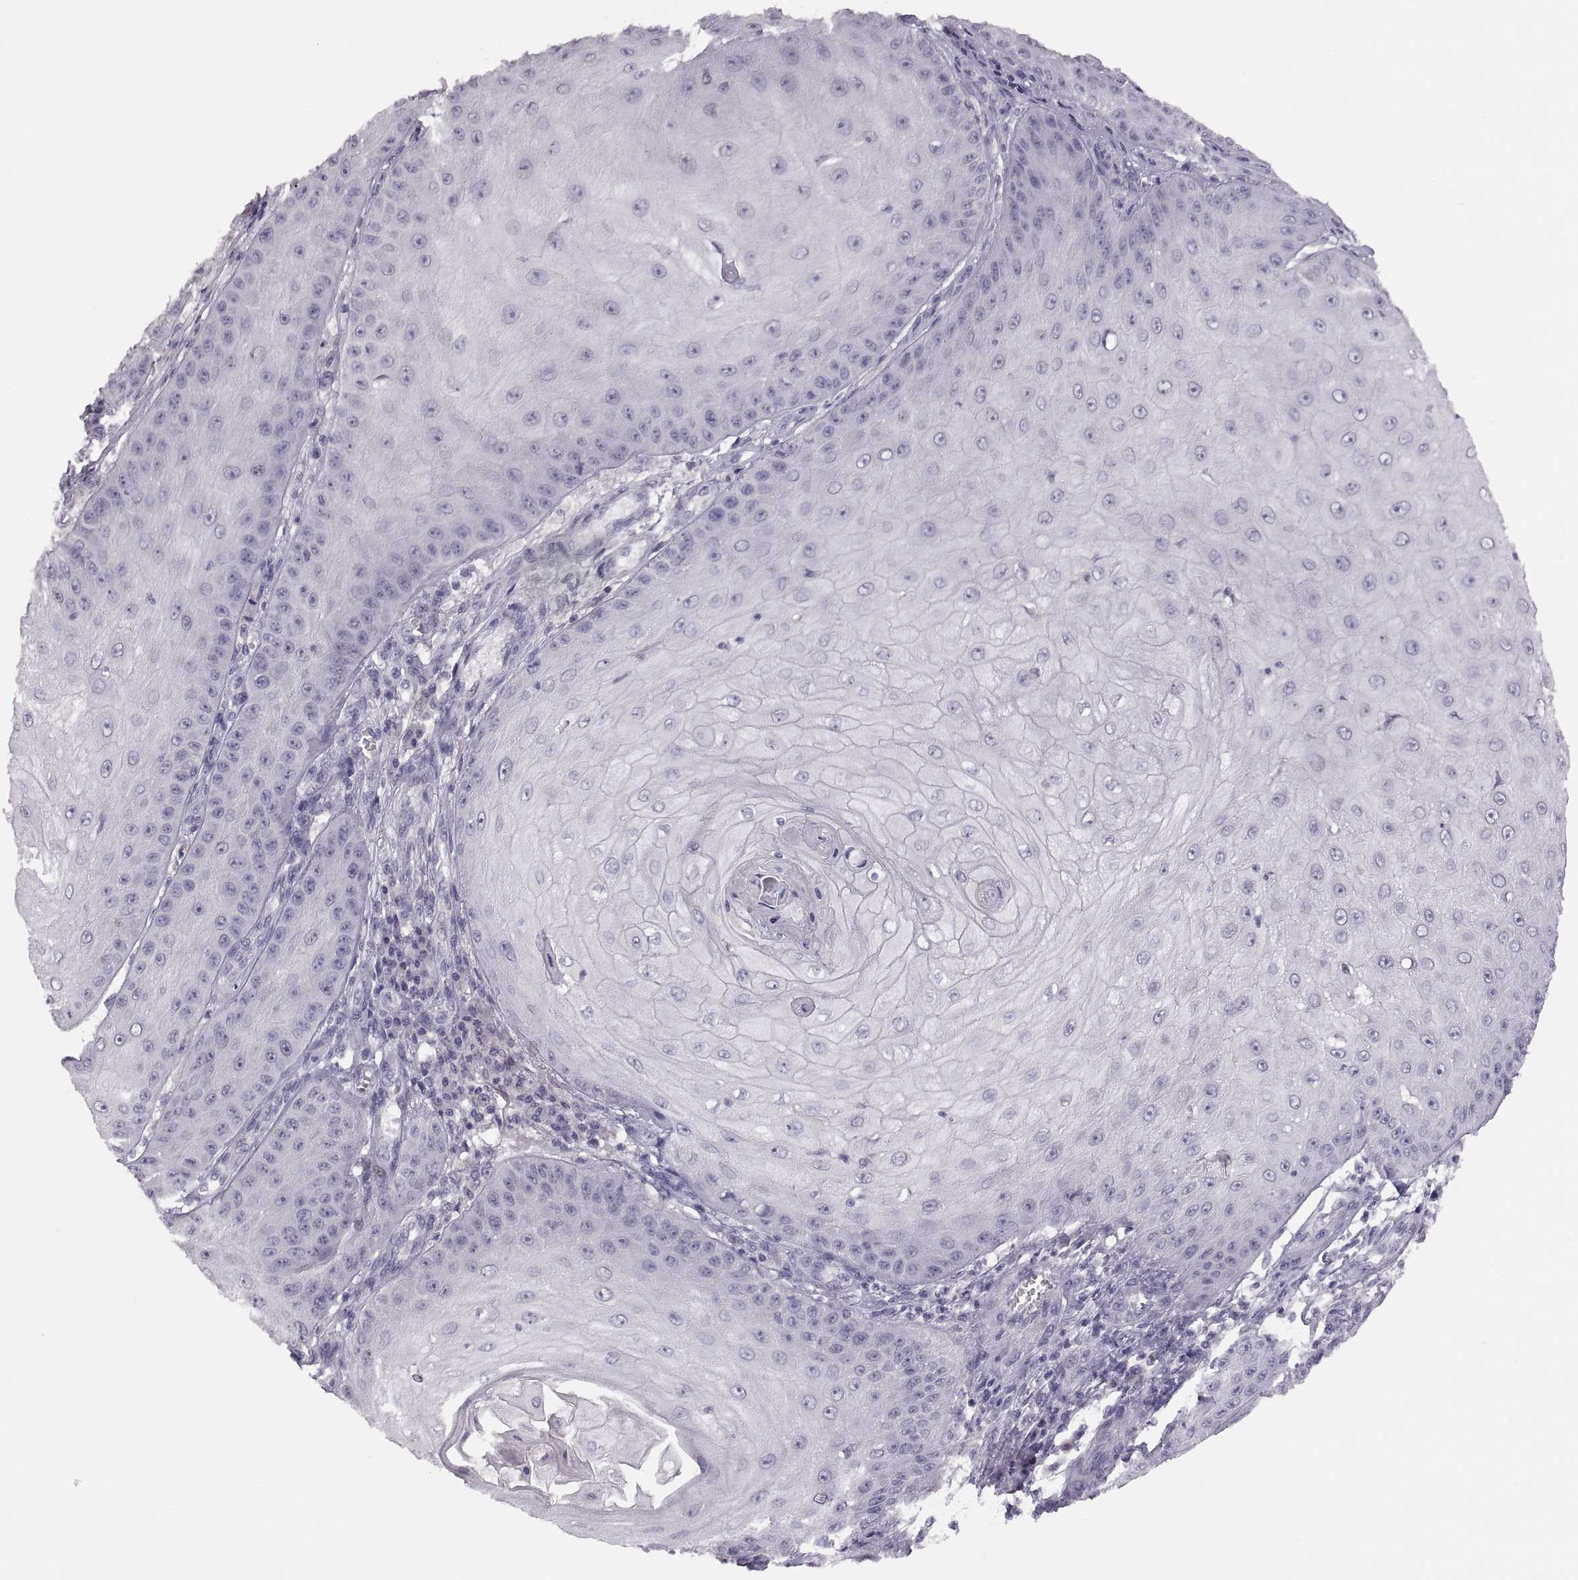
{"staining": {"intensity": "negative", "quantity": "none", "location": "none"}, "tissue": "skin cancer", "cell_type": "Tumor cells", "image_type": "cancer", "snomed": [{"axis": "morphology", "description": "Squamous cell carcinoma, NOS"}, {"axis": "topography", "description": "Skin"}], "caption": "DAB (3,3'-diaminobenzidine) immunohistochemical staining of skin cancer (squamous cell carcinoma) demonstrates no significant positivity in tumor cells. (DAB IHC with hematoxylin counter stain).", "gene": "CDH2", "patient": {"sex": "male", "age": 70}}